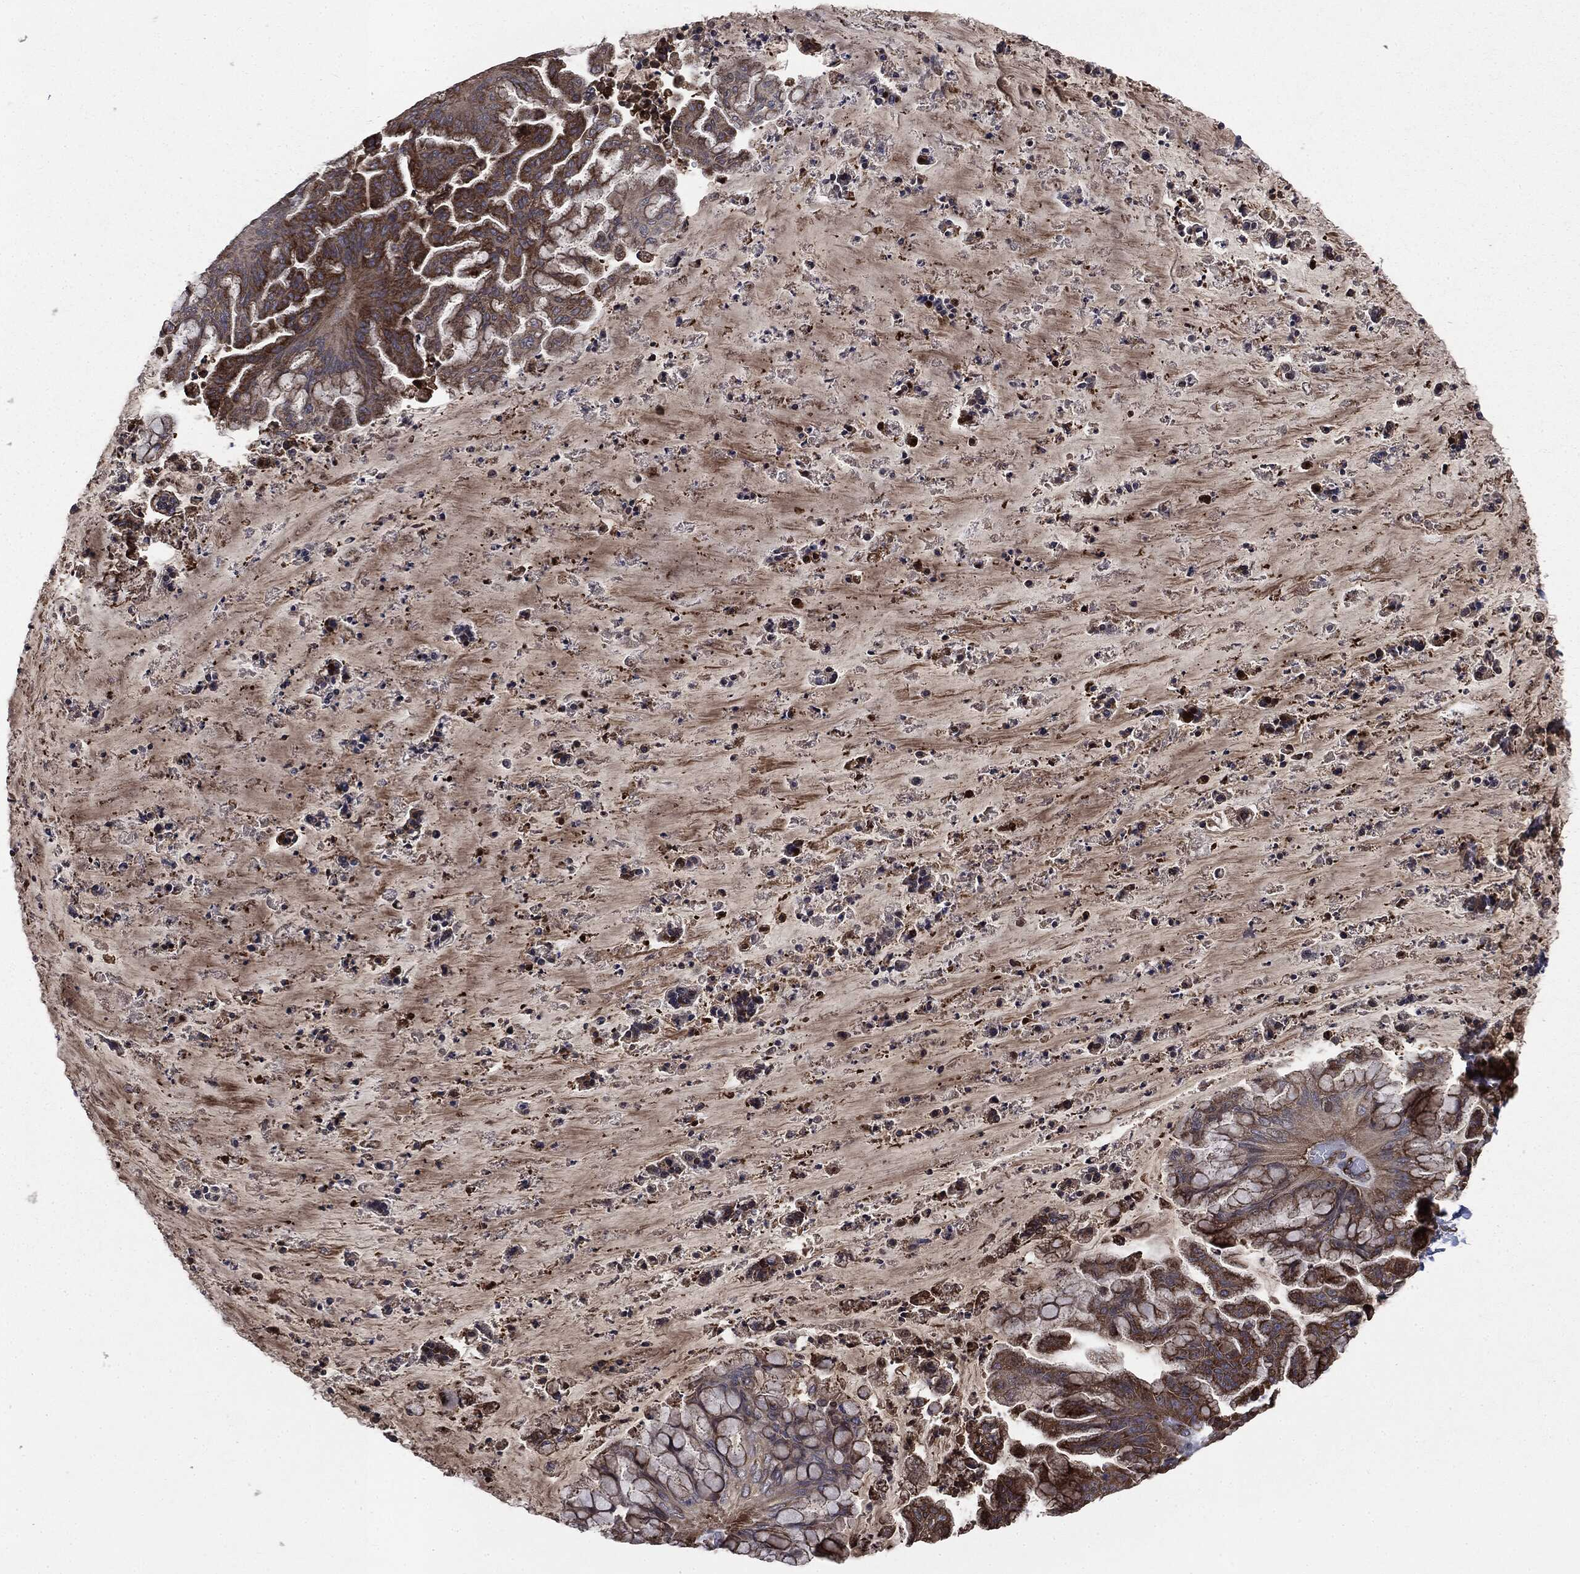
{"staining": {"intensity": "moderate", "quantity": ">75%", "location": "cytoplasmic/membranous"}, "tissue": "ovarian cancer", "cell_type": "Tumor cells", "image_type": "cancer", "snomed": [{"axis": "morphology", "description": "Cystadenocarcinoma, mucinous, NOS"}, {"axis": "topography", "description": "Ovary"}], "caption": "IHC photomicrograph of neoplastic tissue: human ovarian mucinous cystadenocarcinoma stained using immunohistochemistry (IHC) demonstrates medium levels of moderate protein expression localized specifically in the cytoplasmic/membranous of tumor cells, appearing as a cytoplasmic/membranous brown color.", "gene": "PLOD3", "patient": {"sex": "female", "age": 67}}